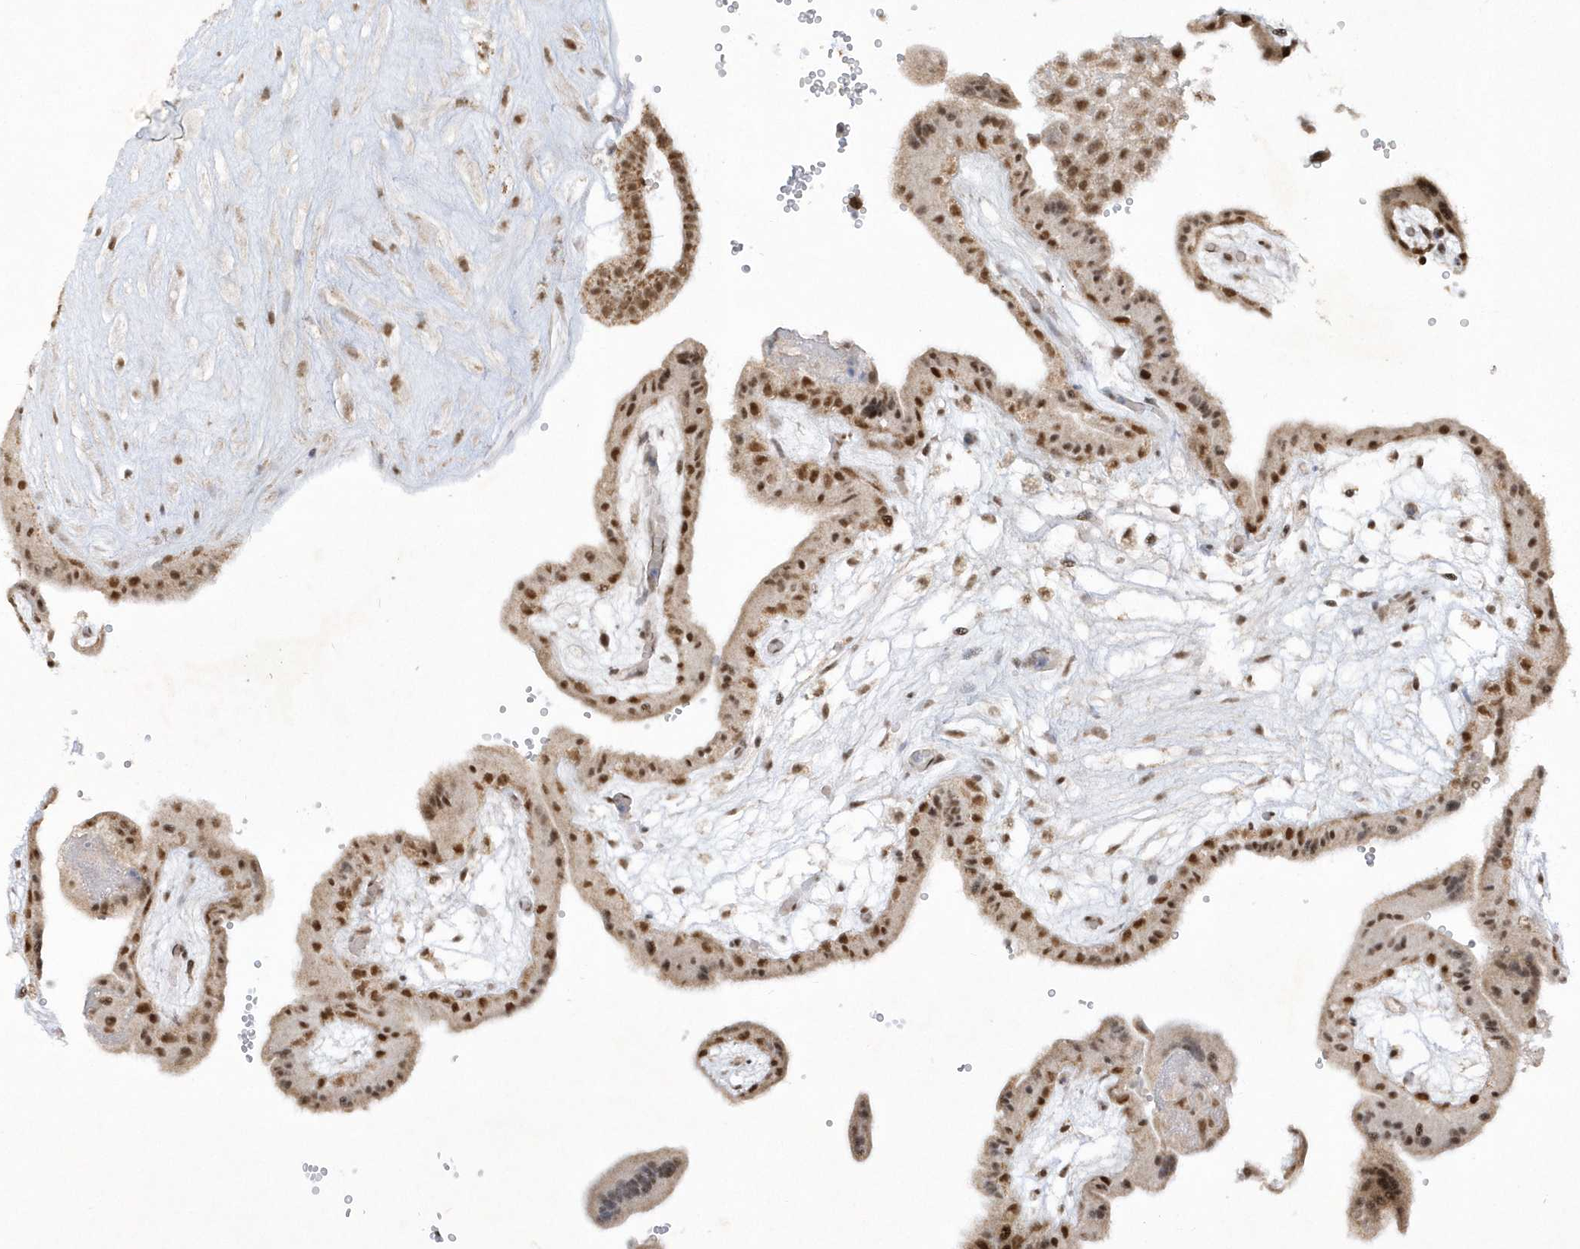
{"staining": {"intensity": "moderate", "quantity": ">75%", "location": "nuclear"}, "tissue": "placenta", "cell_type": "Decidual cells", "image_type": "normal", "snomed": [{"axis": "morphology", "description": "Normal tissue, NOS"}, {"axis": "topography", "description": "Placenta"}], "caption": "The histopathology image exhibits a brown stain indicating the presence of a protein in the nuclear of decidual cells in placenta. Nuclei are stained in blue.", "gene": "CPSF3", "patient": {"sex": "female", "age": 18}}